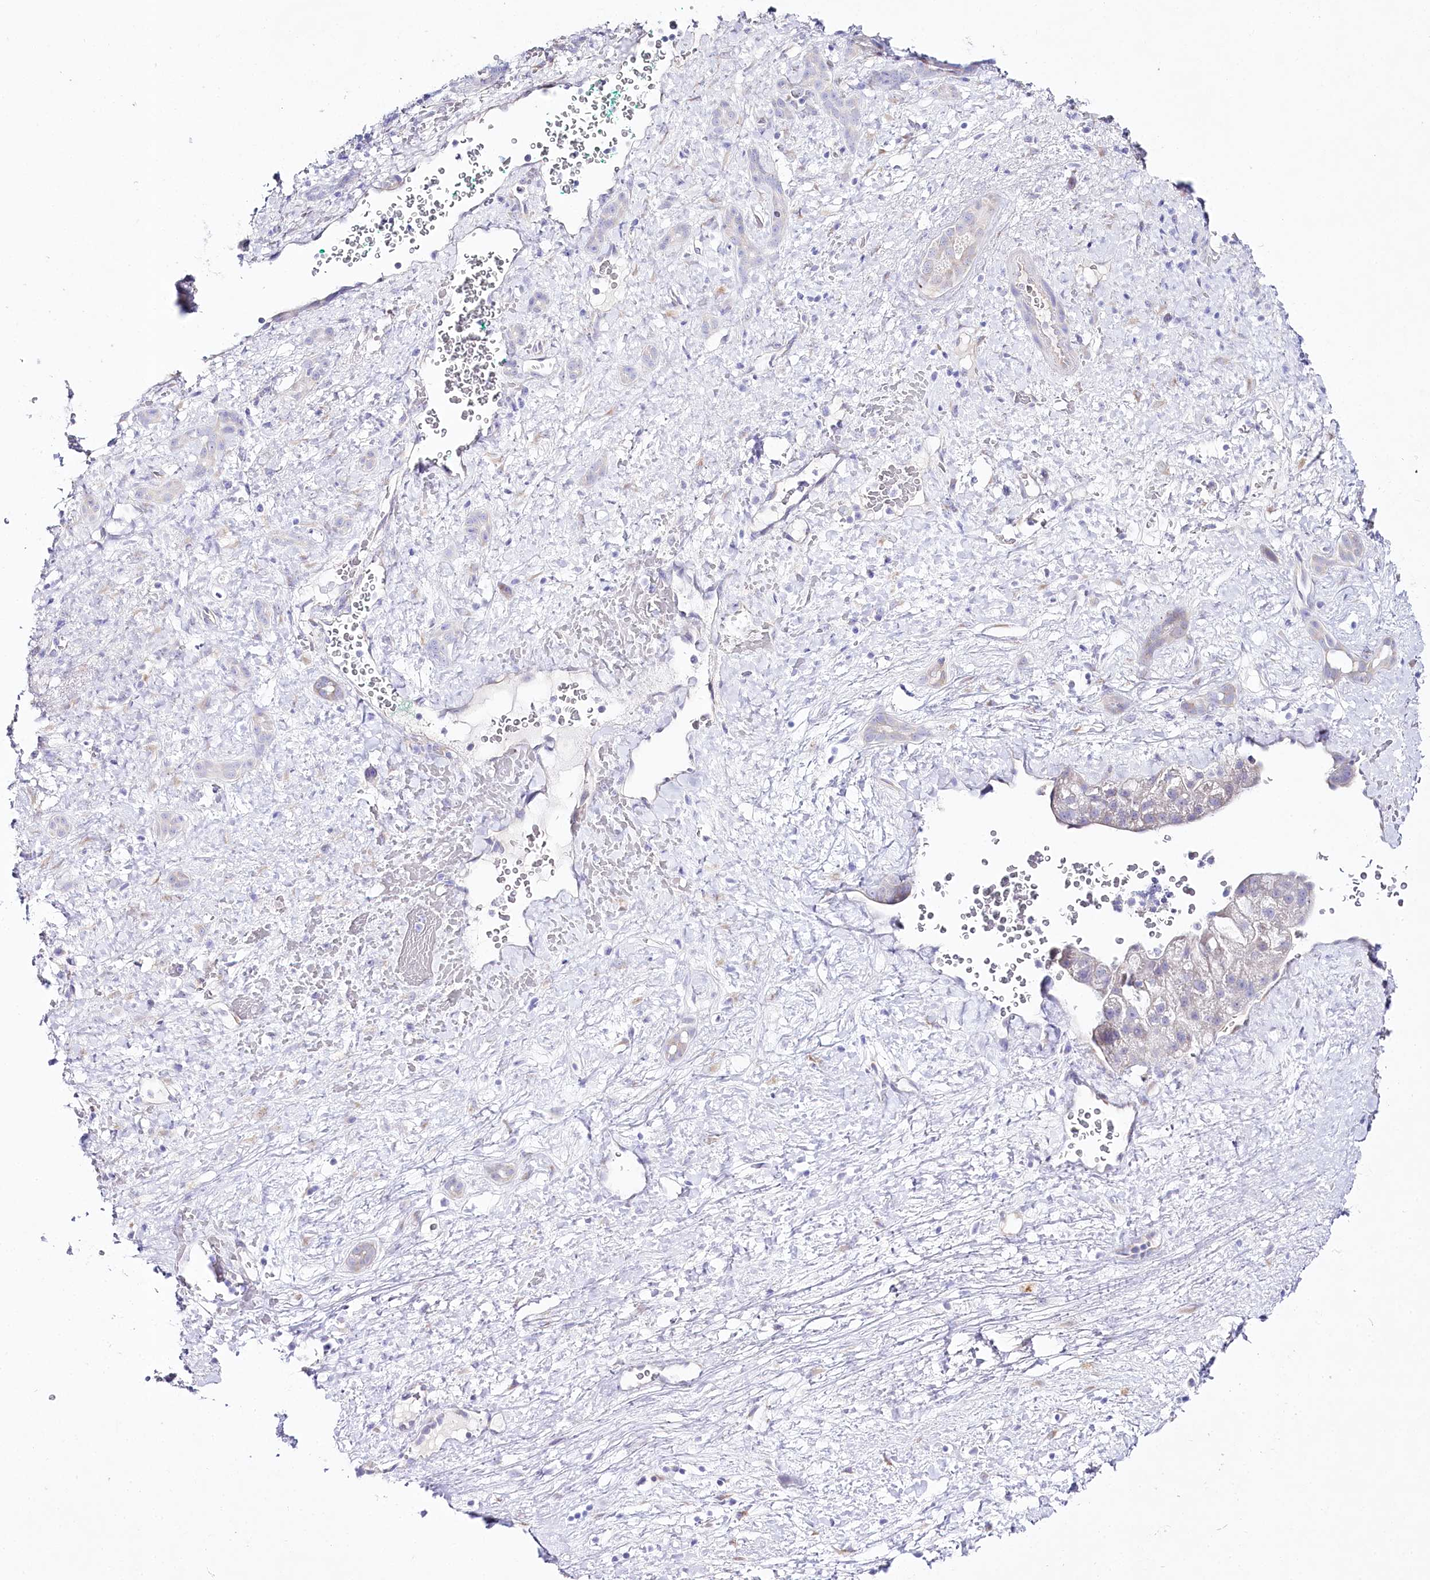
{"staining": {"intensity": "negative", "quantity": "none", "location": "none"}, "tissue": "liver cancer", "cell_type": "Tumor cells", "image_type": "cancer", "snomed": [{"axis": "morphology", "description": "Normal tissue, NOS"}, {"axis": "morphology", "description": "Carcinoma, Hepatocellular, NOS"}, {"axis": "topography", "description": "Liver"}], "caption": "A histopathology image of liver hepatocellular carcinoma stained for a protein exhibits no brown staining in tumor cells.", "gene": "CSN3", "patient": {"sex": "male", "age": 57}}